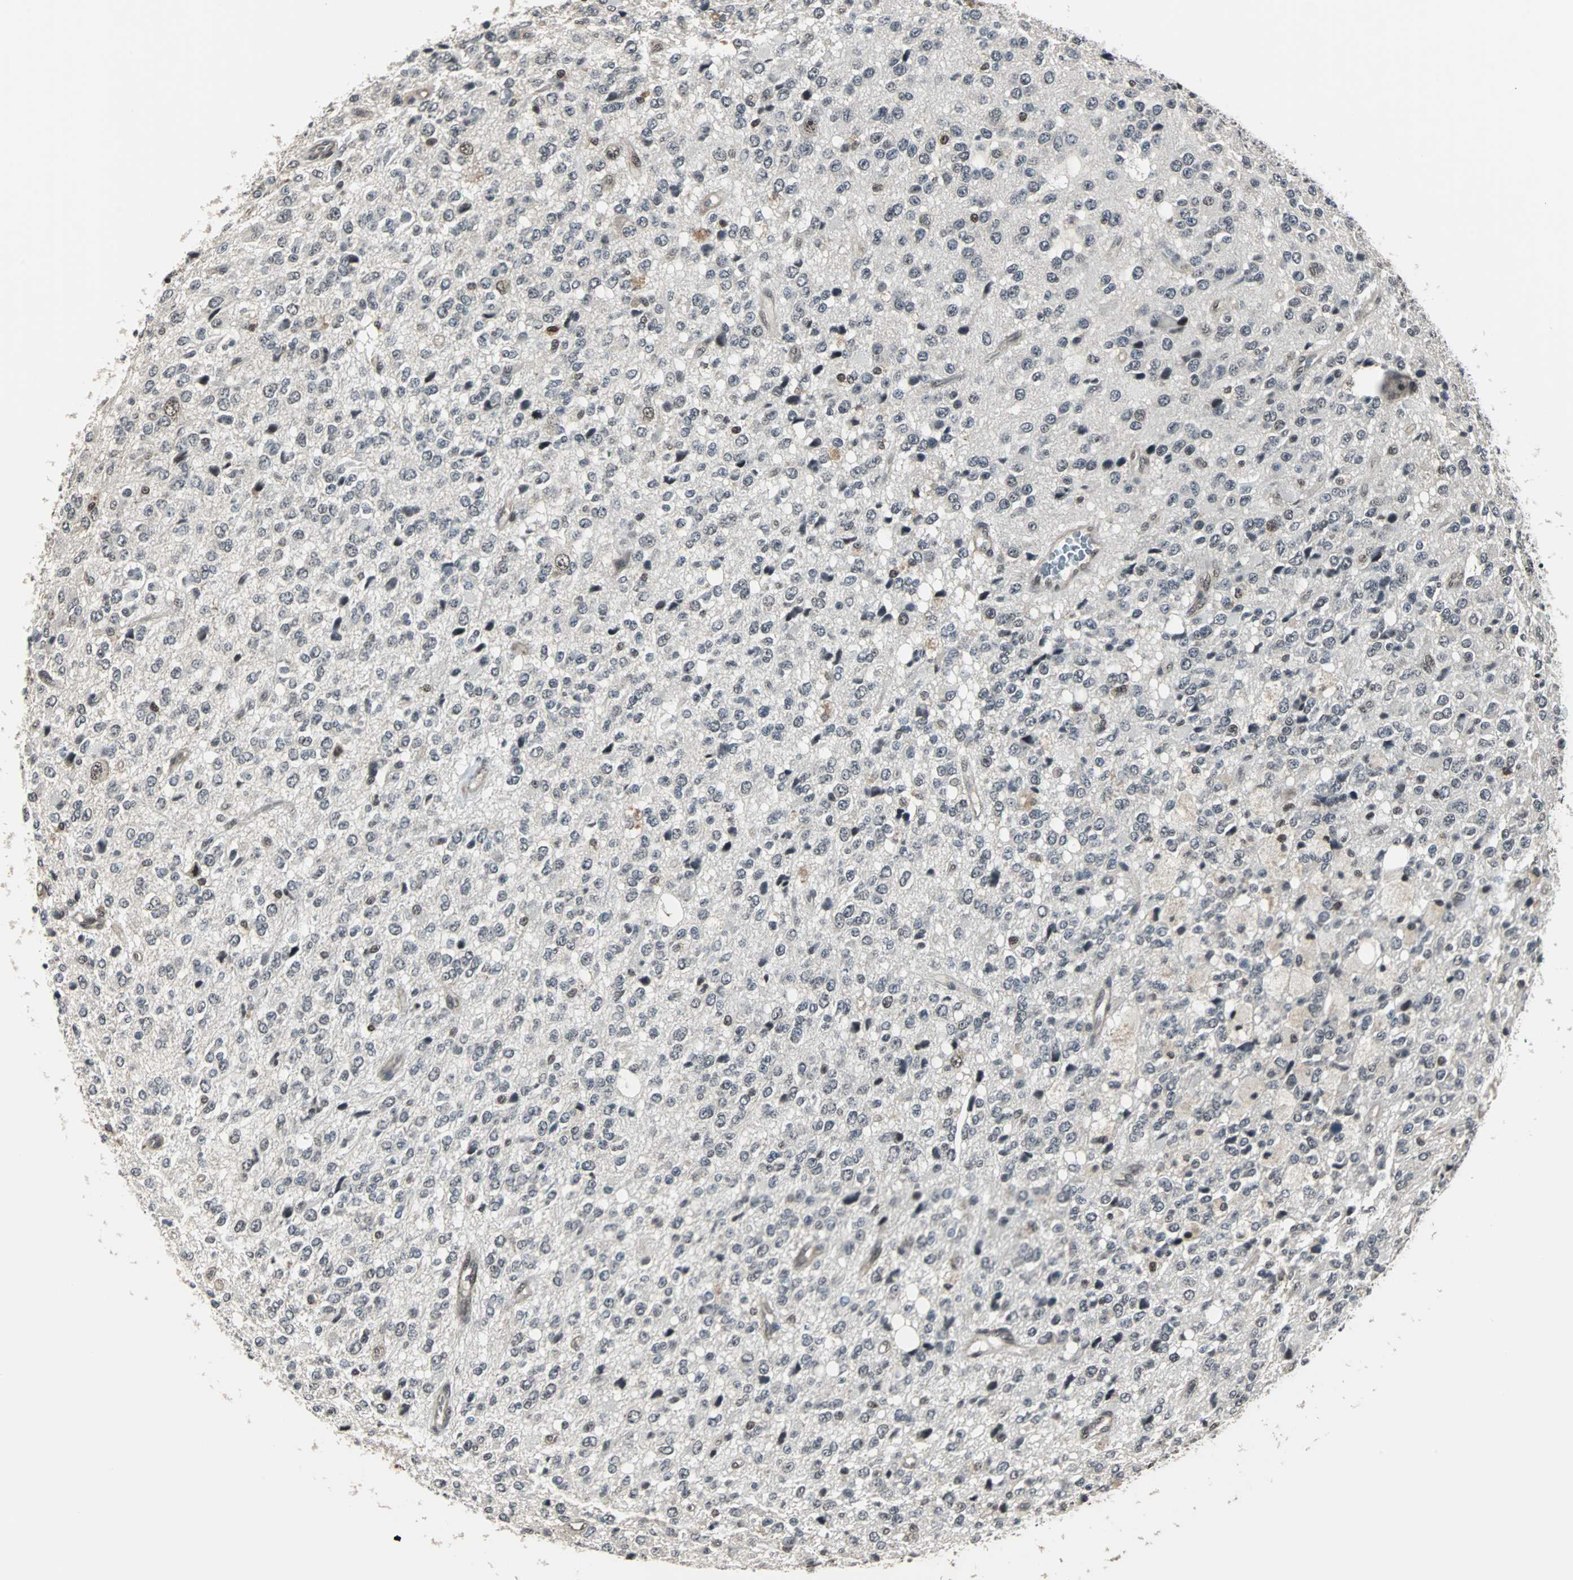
{"staining": {"intensity": "weak", "quantity": "<25%", "location": "nuclear"}, "tissue": "glioma", "cell_type": "Tumor cells", "image_type": "cancer", "snomed": [{"axis": "morphology", "description": "Glioma, malignant, High grade"}, {"axis": "topography", "description": "pancreas cauda"}], "caption": "Immunohistochemistry (IHC) image of glioma stained for a protein (brown), which demonstrates no expression in tumor cells.", "gene": "MKX", "patient": {"sex": "male", "age": 60}}